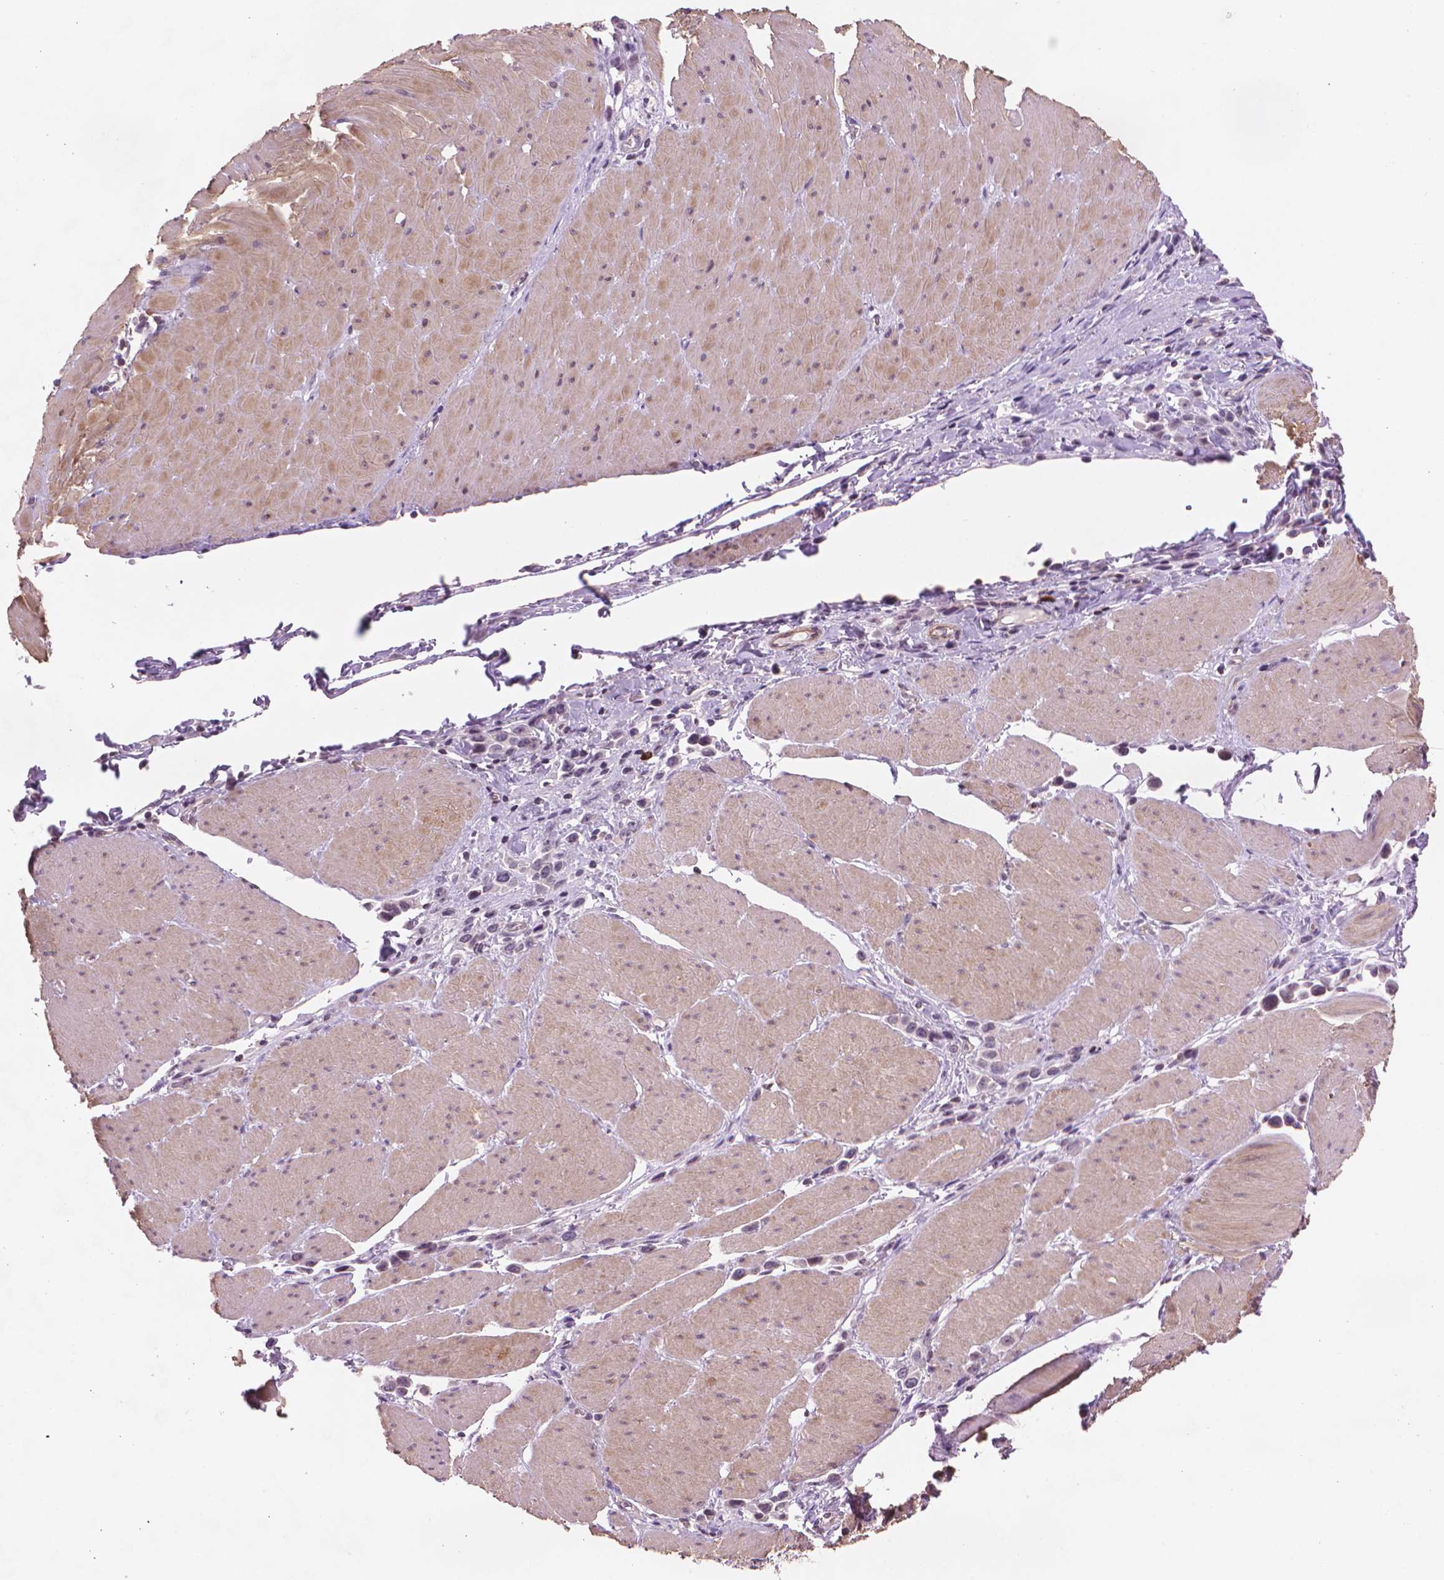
{"staining": {"intensity": "negative", "quantity": "none", "location": "none"}, "tissue": "stomach cancer", "cell_type": "Tumor cells", "image_type": "cancer", "snomed": [{"axis": "morphology", "description": "Adenocarcinoma, NOS"}, {"axis": "topography", "description": "Stomach"}], "caption": "A photomicrograph of adenocarcinoma (stomach) stained for a protein reveals no brown staining in tumor cells.", "gene": "TMEM184A", "patient": {"sex": "male", "age": 47}}